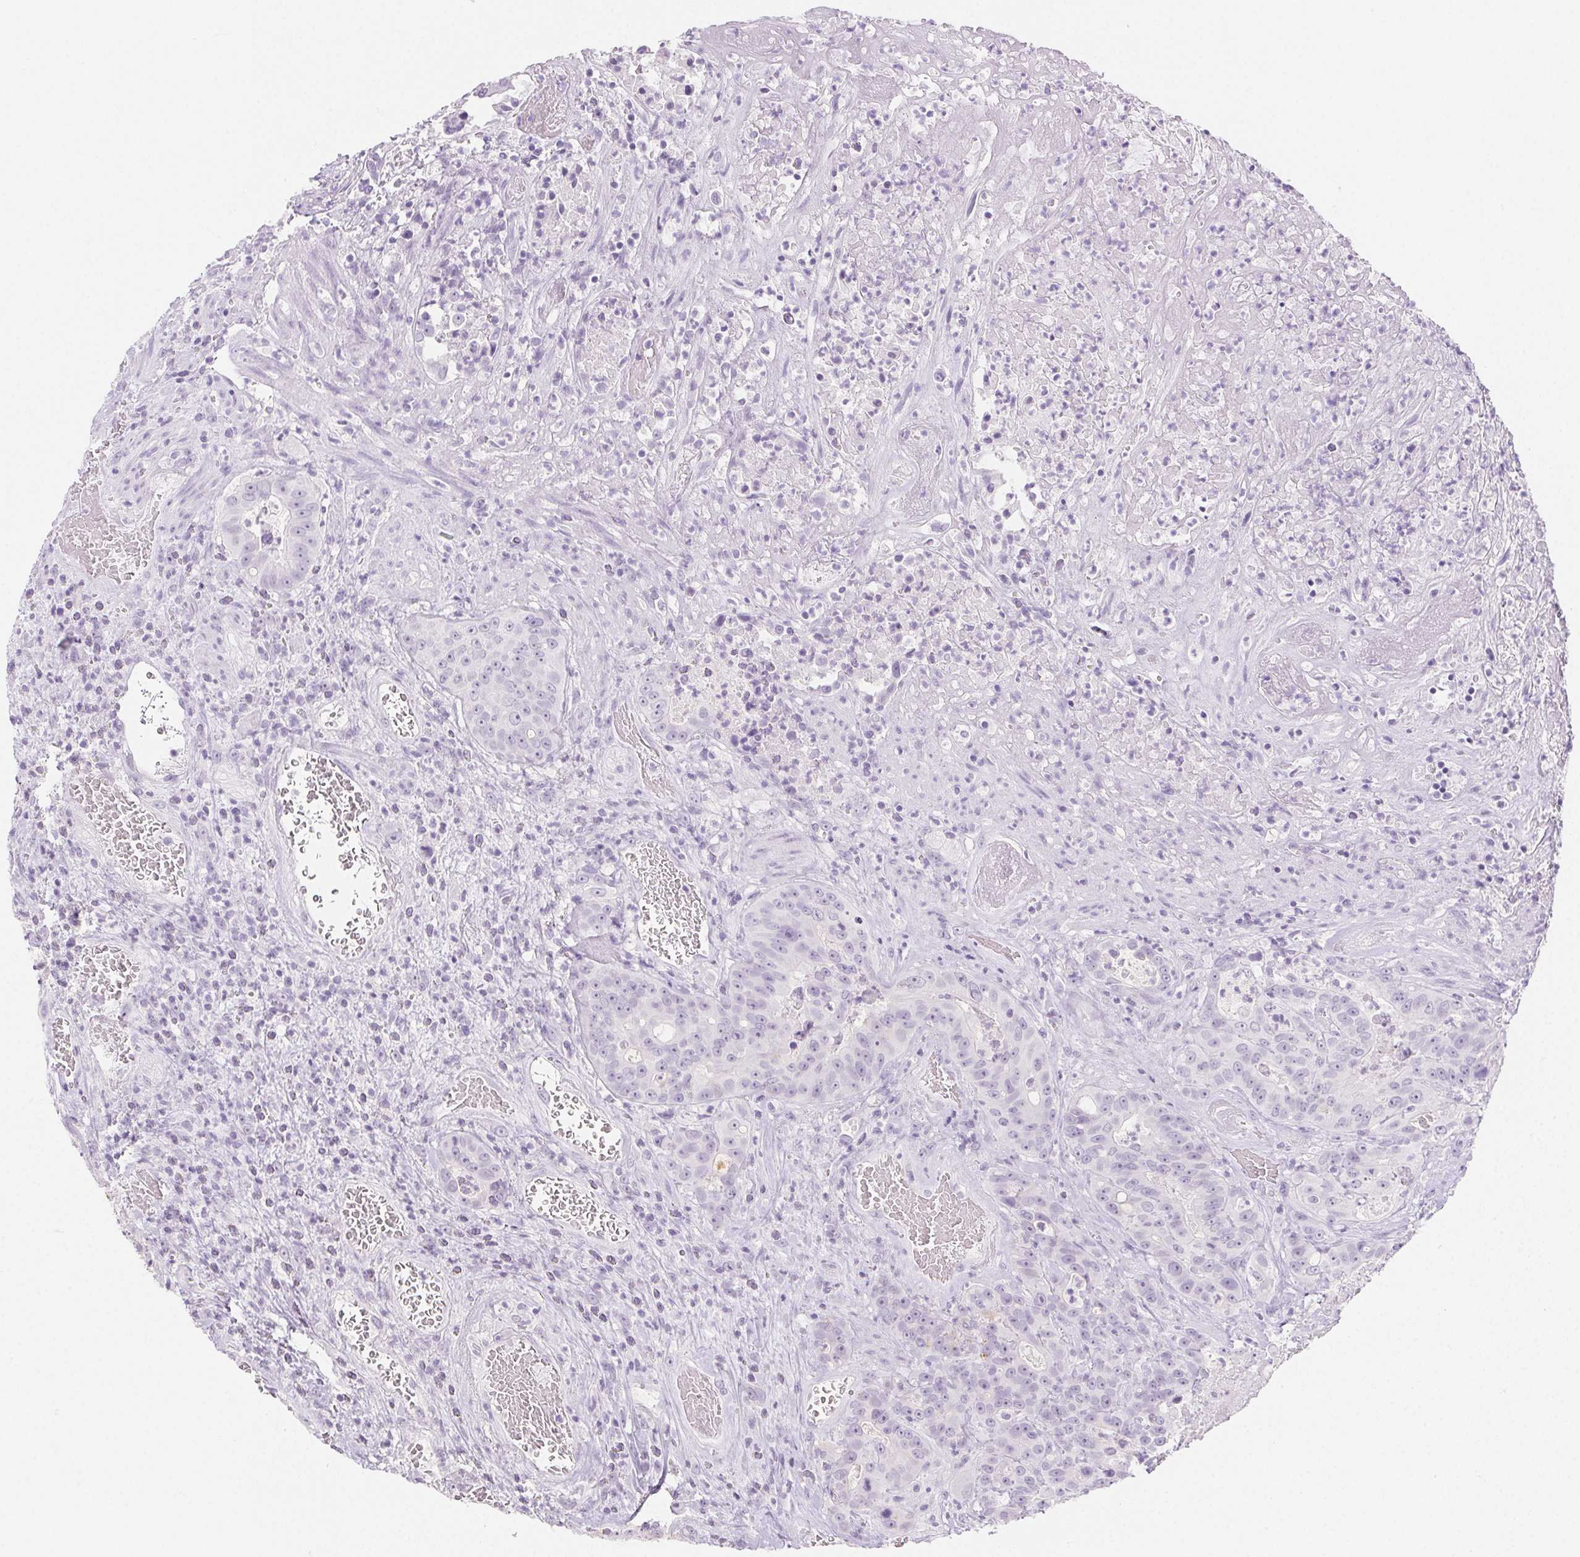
{"staining": {"intensity": "negative", "quantity": "none", "location": "none"}, "tissue": "colorectal cancer", "cell_type": "Tumor cells", "image_type": "cancer", "snomed": [{"axis": "morphology", "description": "Adenocarcinoma, NOS"}, {"axis": "topography", "description": "Rectum"}], "caption": "Immunohistochemistry of colorectal cancer (adenocarcinoma) demonstrates no positivity in tumor cells.", "gene": "PI3", "patient": {"sex": "female", "age": 62}}